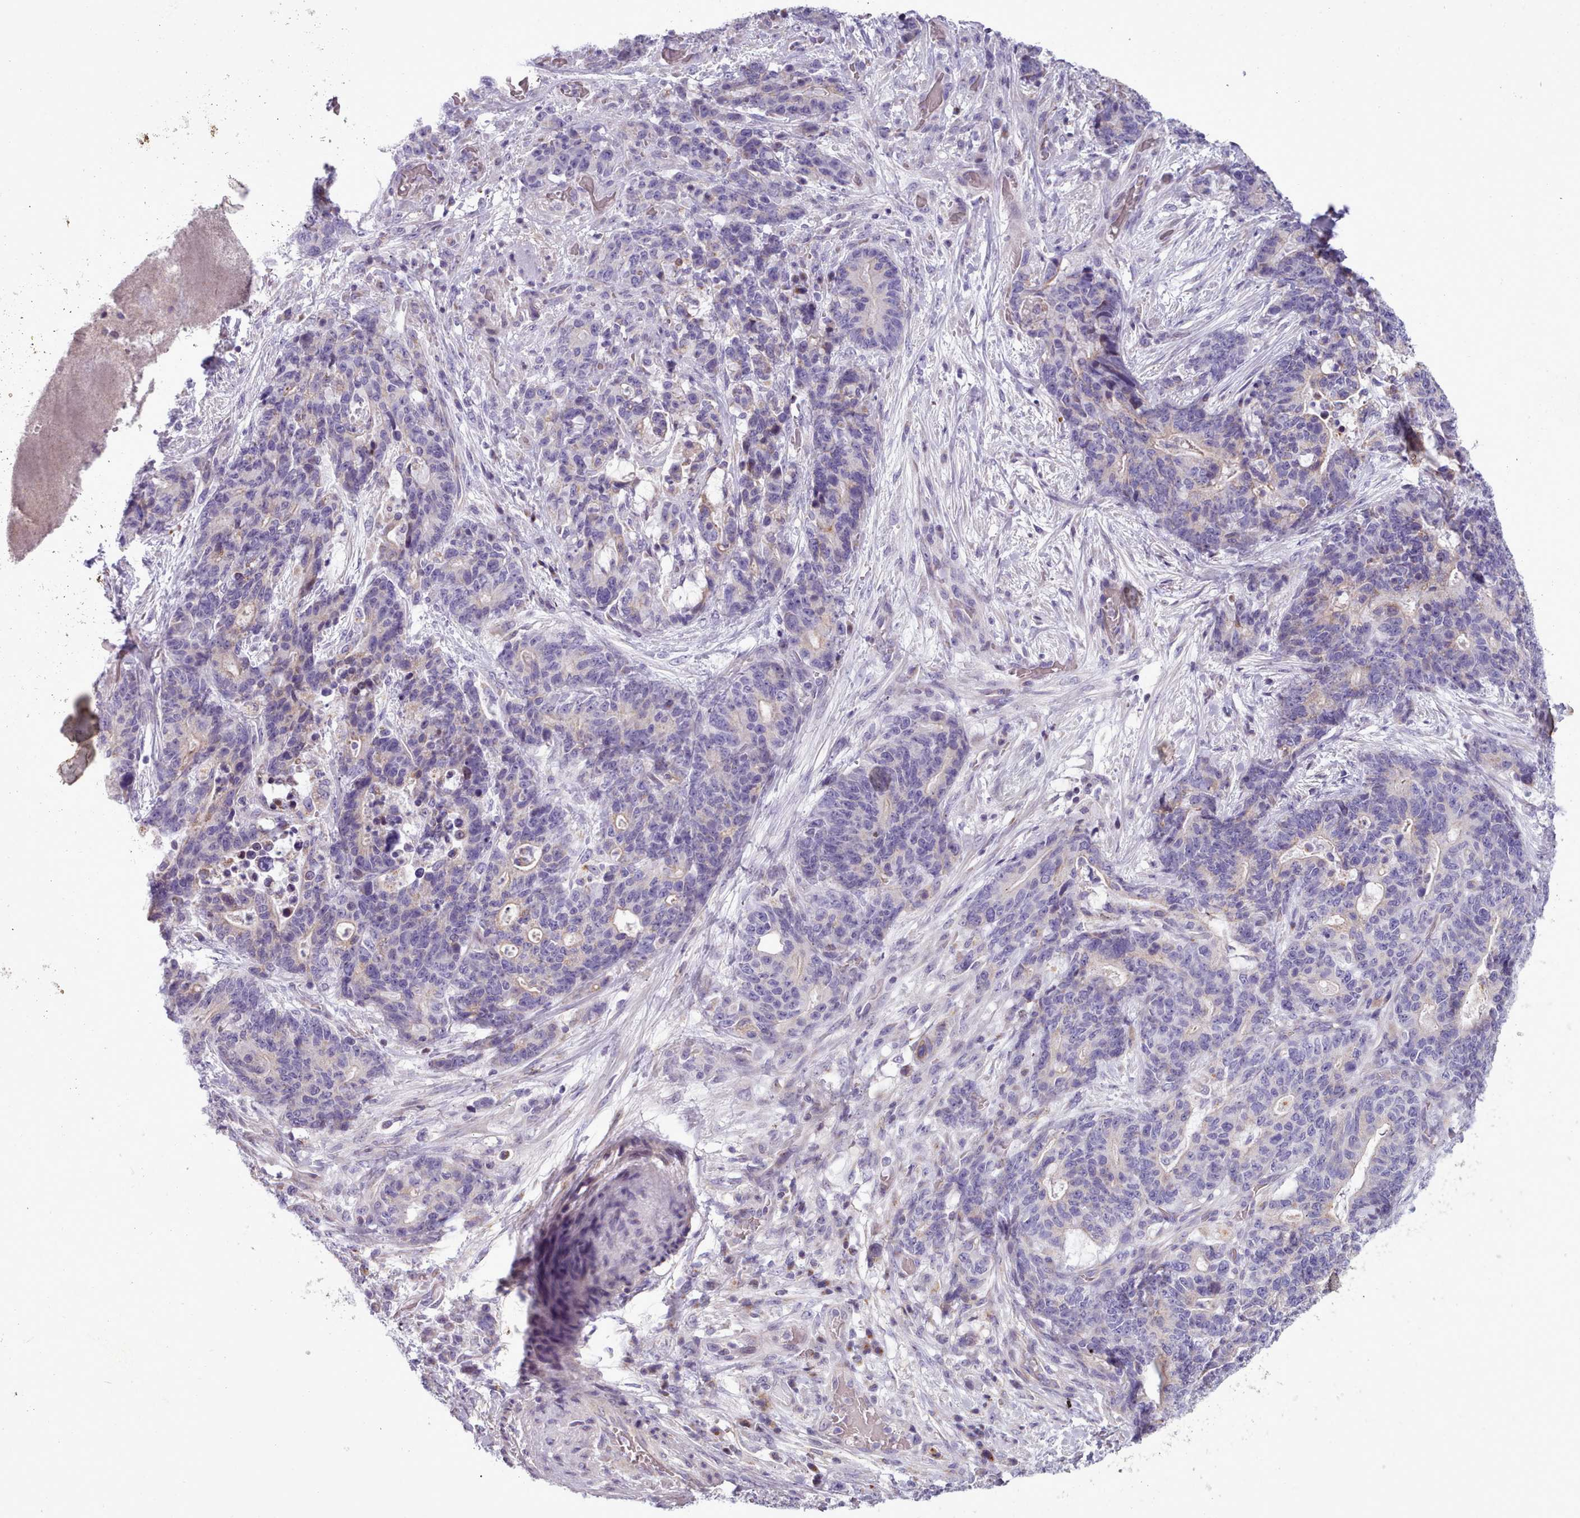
{"staining": {"intensity": "negative", "quantity": "none", "location": "none"}, "tissue": "stomach cancer", "cell_type": "Tumor cells", "image_type": "cancer", "snomed": [{"axis": "morphology", "description": "Normal tissue, NOS"}, {"axis": "morphology", "description": "Adenocarcinoma, NOS"}, {"axis": "topography", "description": "Stomach"}], "caption": "This histopathology image is of stomach cancer (adenocarcinoma) stained with IHC to label a protein in brown with the nuclei are counter-stained blue. There is no staining in tumor cells.", "gene": "SLC52A3", "patient": {"sex": "female", "age": 64}}